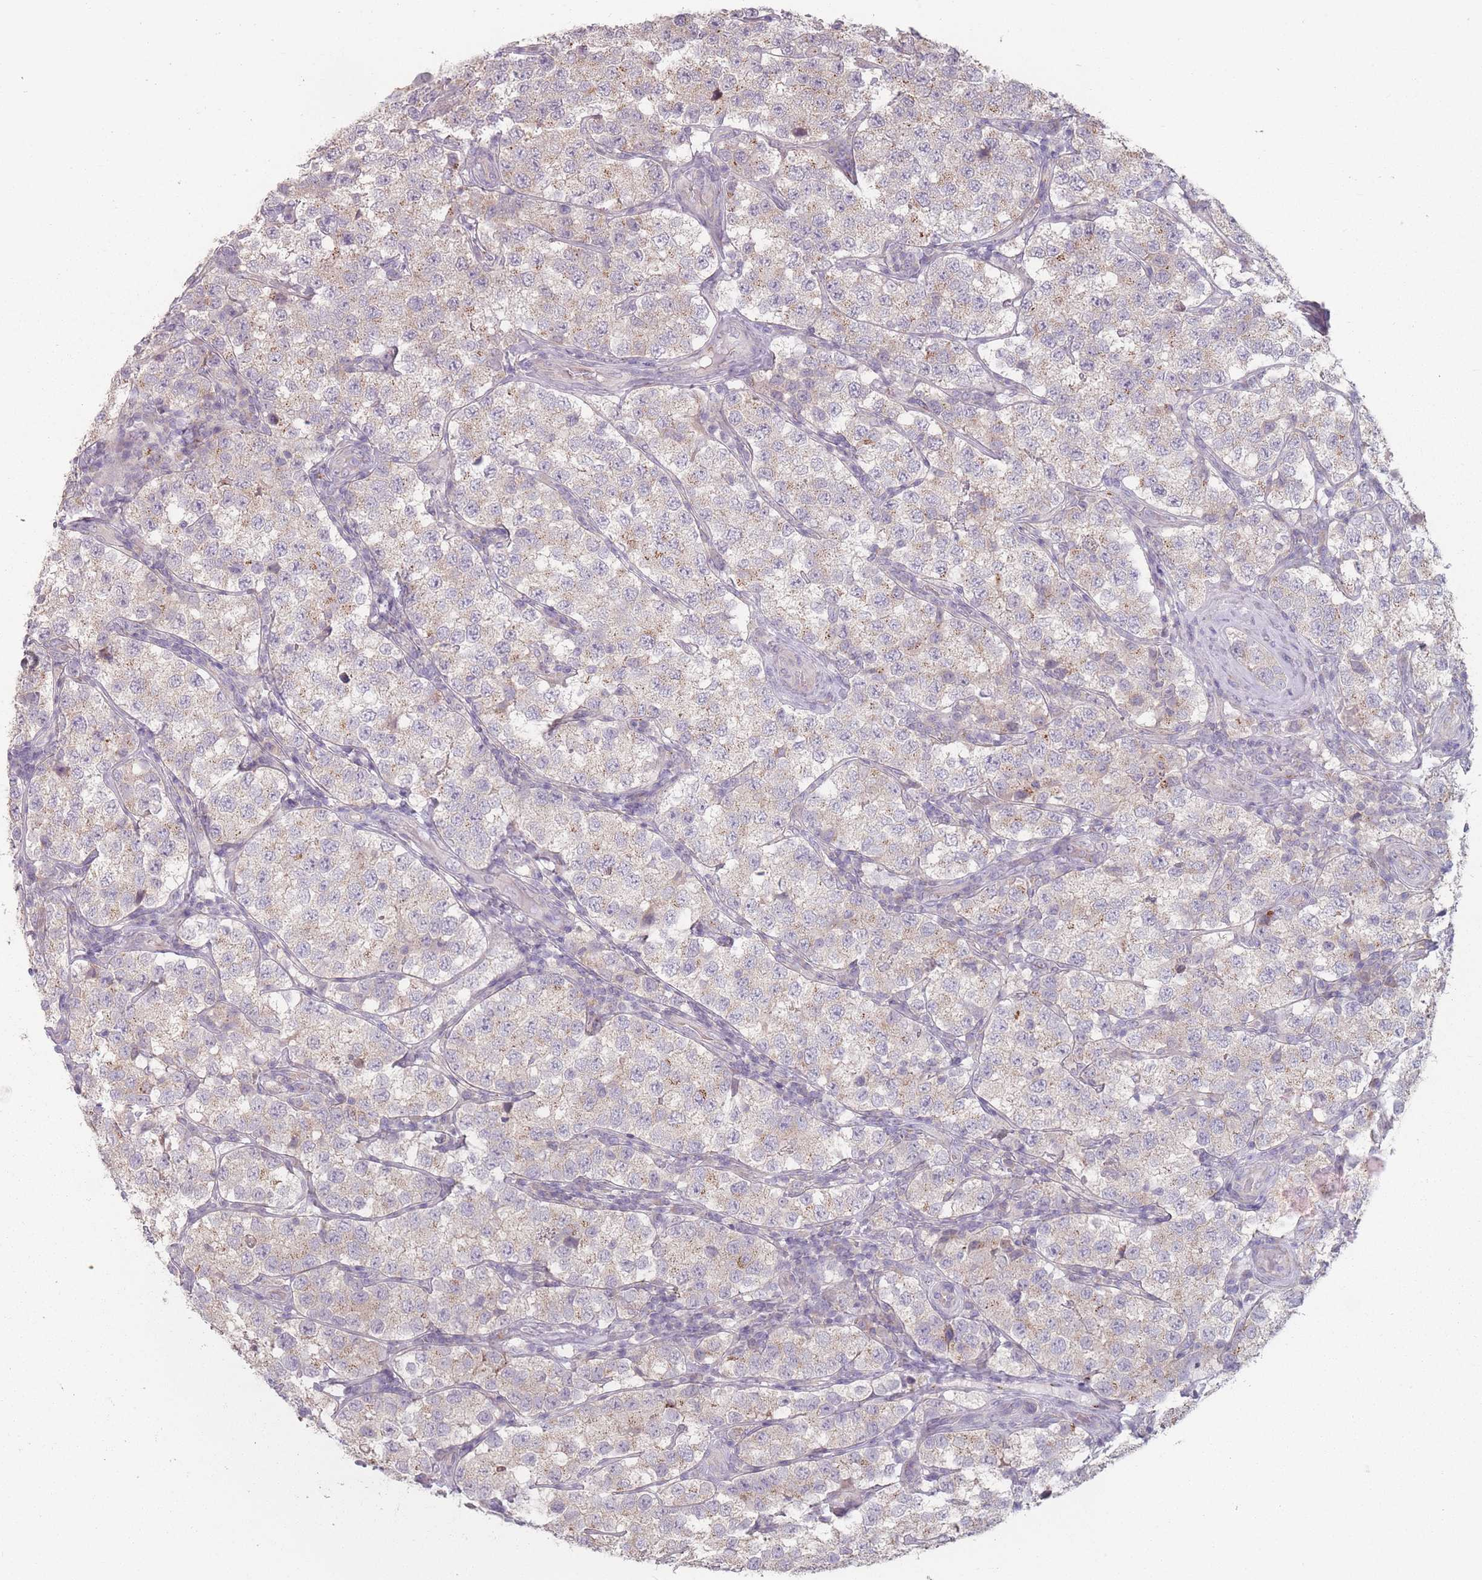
{"staining": {"intensity": "weak", "quantity": "<25%", "location": "cytoplasmic/membranous"}, "tissue": "testis cancer", "cell_type": "Tumor cells", "image_type": "cancer", "snomed": [{"axis": "morphology", "description": "Seminoma, NOS"}, {"axis": "topography", "description": "Testis"}], "caption": "The image shows no staining of tumor cells in testis cancer (seminoma).", "gene": "AKAIN1", "patient": {"sex": "male", "age": 34}}